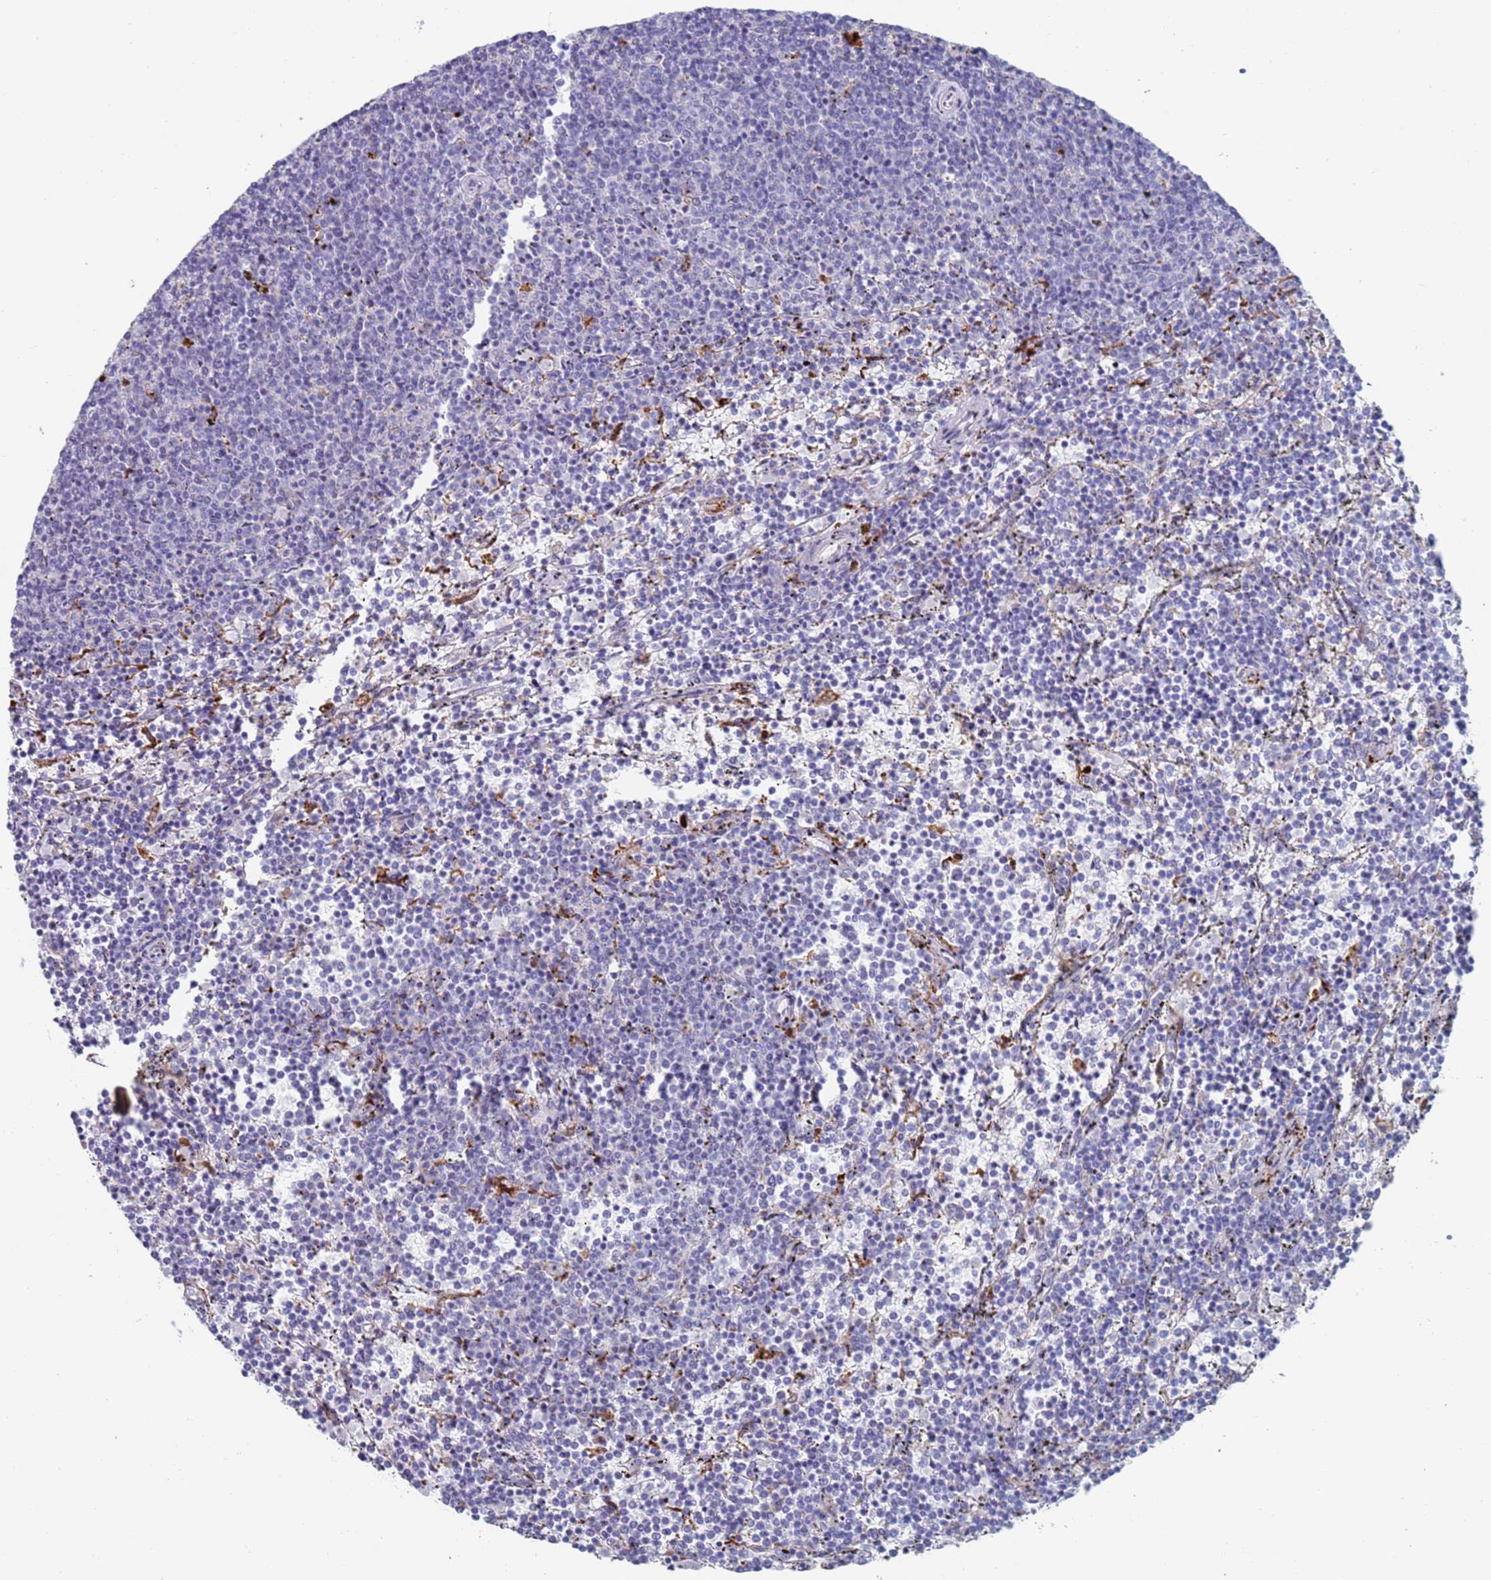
{"staining": {"intensity": "negative", "quantity": "none", "location": "none"}, "tissue": "lymphoma", "cell_type": "Tumor cells", "image_type": "cancer", "snomed": [{"axis": "morphology", "description": "Malignant lymphoma, non-Hodgkin's type, Low grade"}, {"axis": "topography", "description": "Spleen"}], "caption": "Immunohistochemistry of human lymphoma shows no staining in tumor cells.", "gene": "FUCA1", "patient": {"sex": "female", "age": 50}}